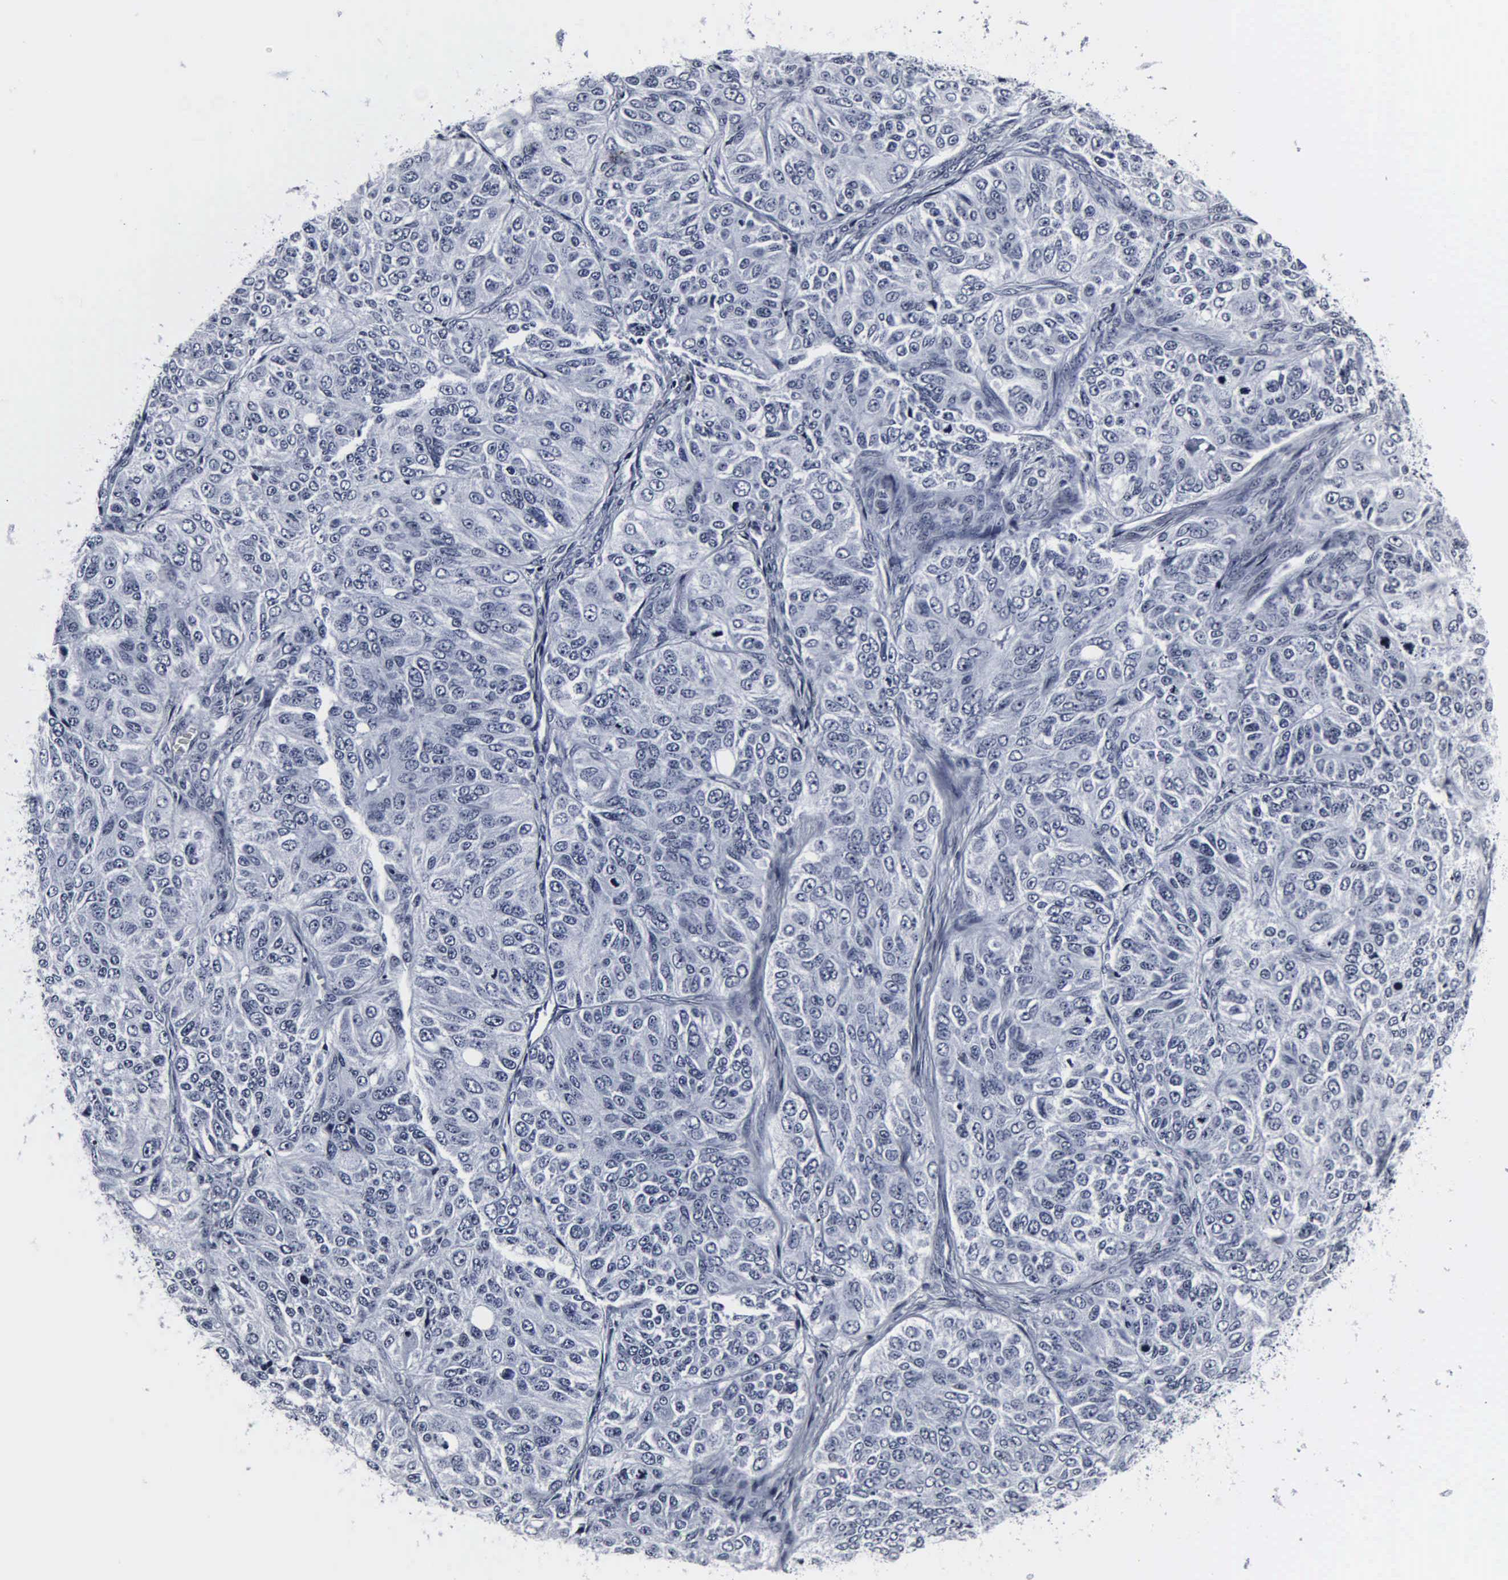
{"staining": {"intensity": "negative", "quantity": "none", "location": "none"}, "tissue": "ovarian cancer", "cell_type": "Tumor cells", "image_type": "cancer", "snomed": [{"axis": "morphology", "description": "Carcinoma, endometroid"}, {"axis": "topography", "description": "Ovary"}], "caption": "Histopathology image shows no protein positivity in tumor cells of endometroid carcinoma (ovarian) tissue. (Stains: DAB (3,3'-diaminobenzidine) immunohistochemistry (IHC) with hematoxylin counter stain, Microscopy: brightfield microscopy at high magnification).", "gene": "DGCR2", "patient": {"sex": "female", "age": 51}}